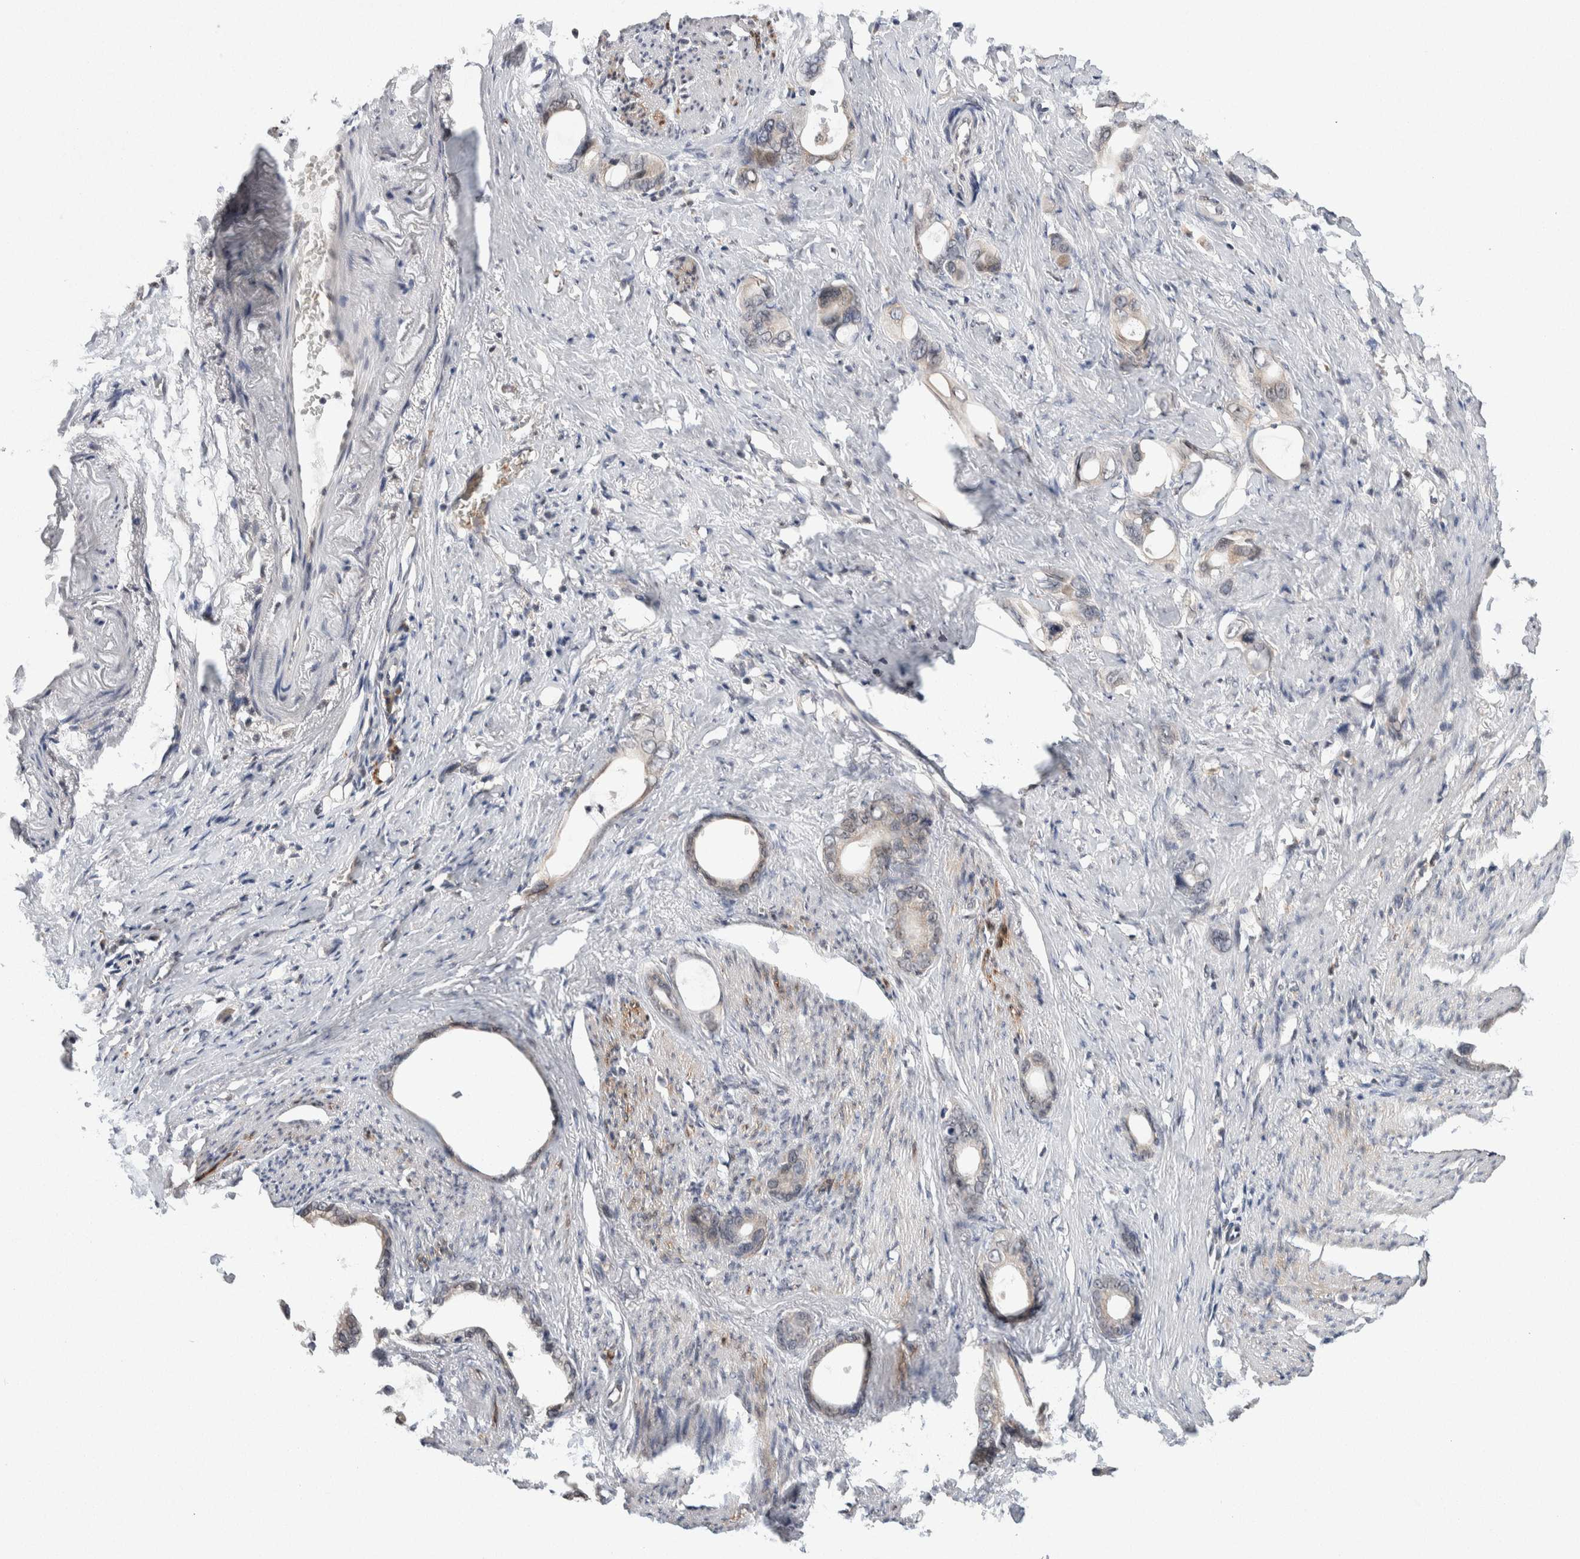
{"staining": {"intensity": "weak", "quantity": "25%-75%", "location": "cytoplasmic/membranous"}, "tissue": "stomach cancer", "cell_type": "Tumor cells", "image_type": "cancer", "snomed": [{"axis": "morphology", "description": "Adenocarcinoma, NOS"}, {"axis": "topography", "description": "Stomach"}], "caption": "Stomach adenocarcinoma was stained to show a protein in brown. There is low levels of weak cytoplasmic/membranous staining in approximately 25%-75% of tumor cells.", "gene": "KCNK1", "patient": {"sex": "female", "age": 75}}